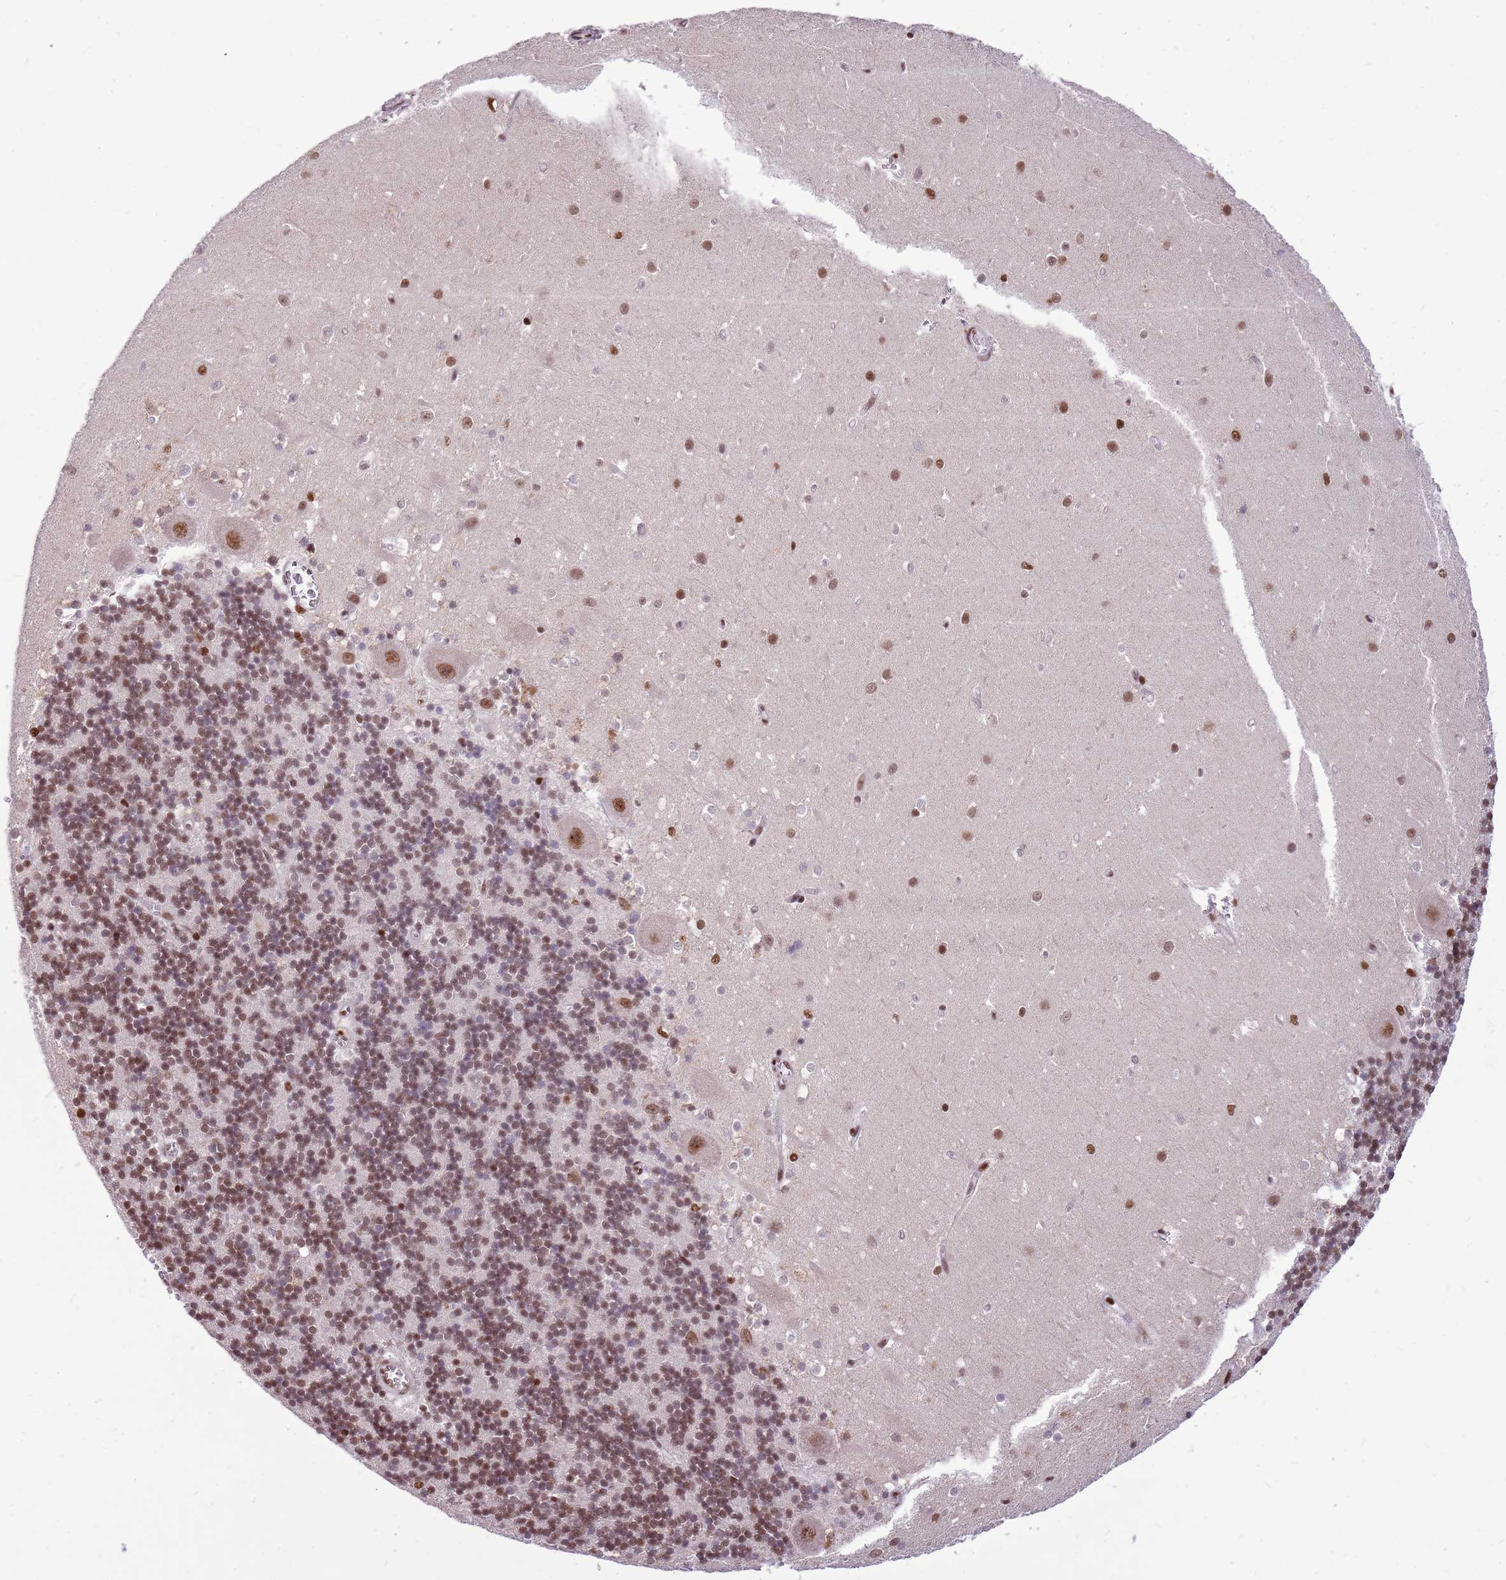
{"staining": {"intensity": "moderate", "quantity": ">75%", "location": "nuclear"}, "tissue": "cerebellum", "cell_type": "Cells in granular layer", "image_type": "normal", "snomed": [{"axis": "morphology", "description": "Normal tissue, NOS"}, {"axis": "topography", "description": "Cerebellum"}], "caption": "DAB (3,3'-diaminobenzidine) immunohistochemical staining of normal cerebellum demonstrates moderate nuclear protein positivity in about >75% of cells in granular layer. (DAB (3,3'-diaminobenzidine) IHC, brown staining for protein, blue staining for nuclei).", "gene": "WASHC4", "patient": {"sex": "male", "age": 54}}